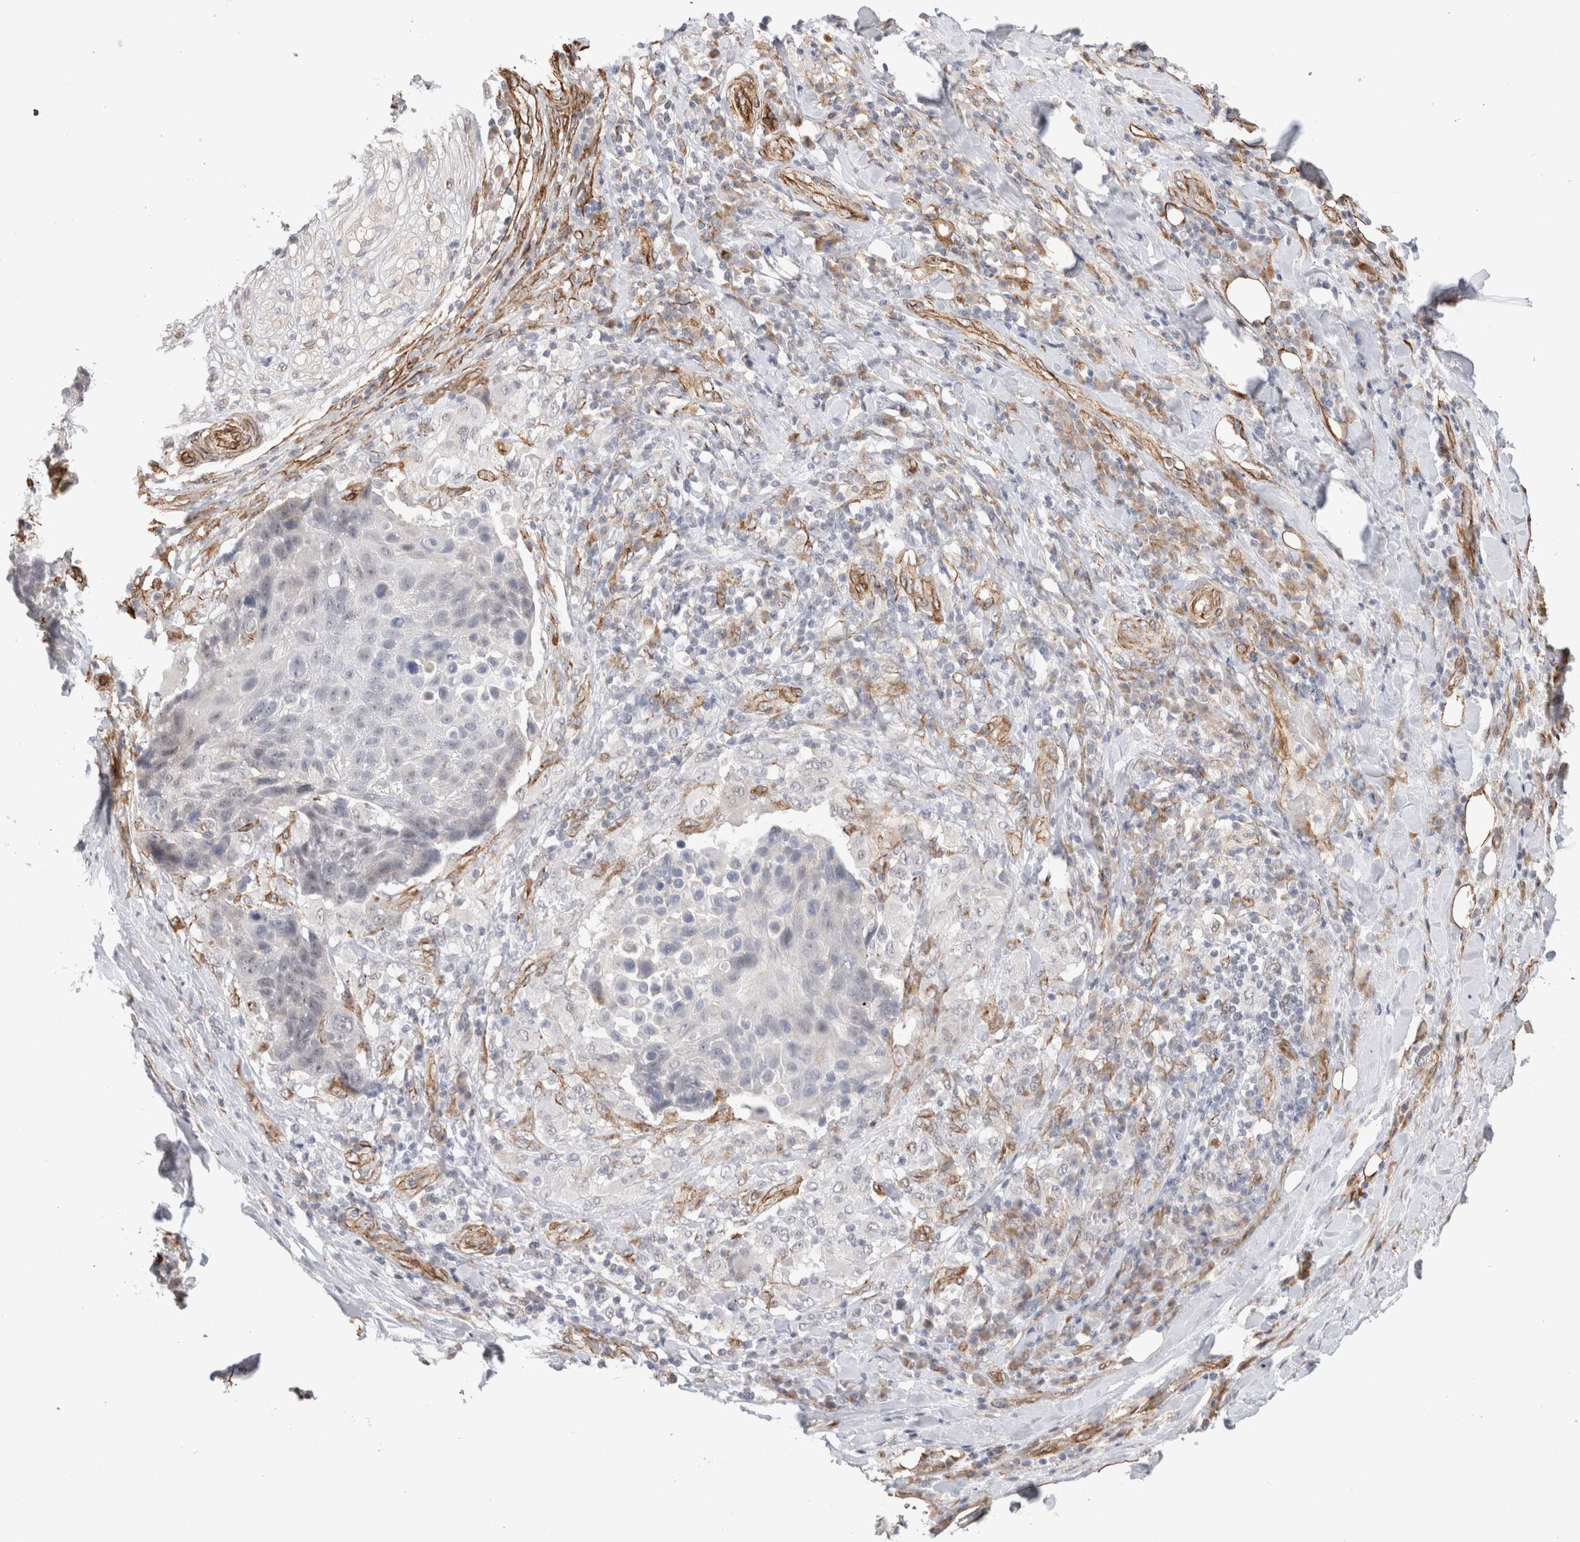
{"staining": {"intensity": "negative", "quantity": "none", "location": "none"}, "tissue": "lung cancer", "cell_type": "Tumor cells", "image_type": "cancer", "snomed": [{"axis": "morphology", "description": "Squamous cell carcinoma, NOS"}, {"axis": "topography", "description": "Lung"}], "caption": "Lung squamous cell carcinoma was stained to show a protein in brown. There is no significant positivity in tumor cells. (DAB IHC, high magnification).", "gene": "CAAP1", "patient": {"sex": "male", "age": 66}}